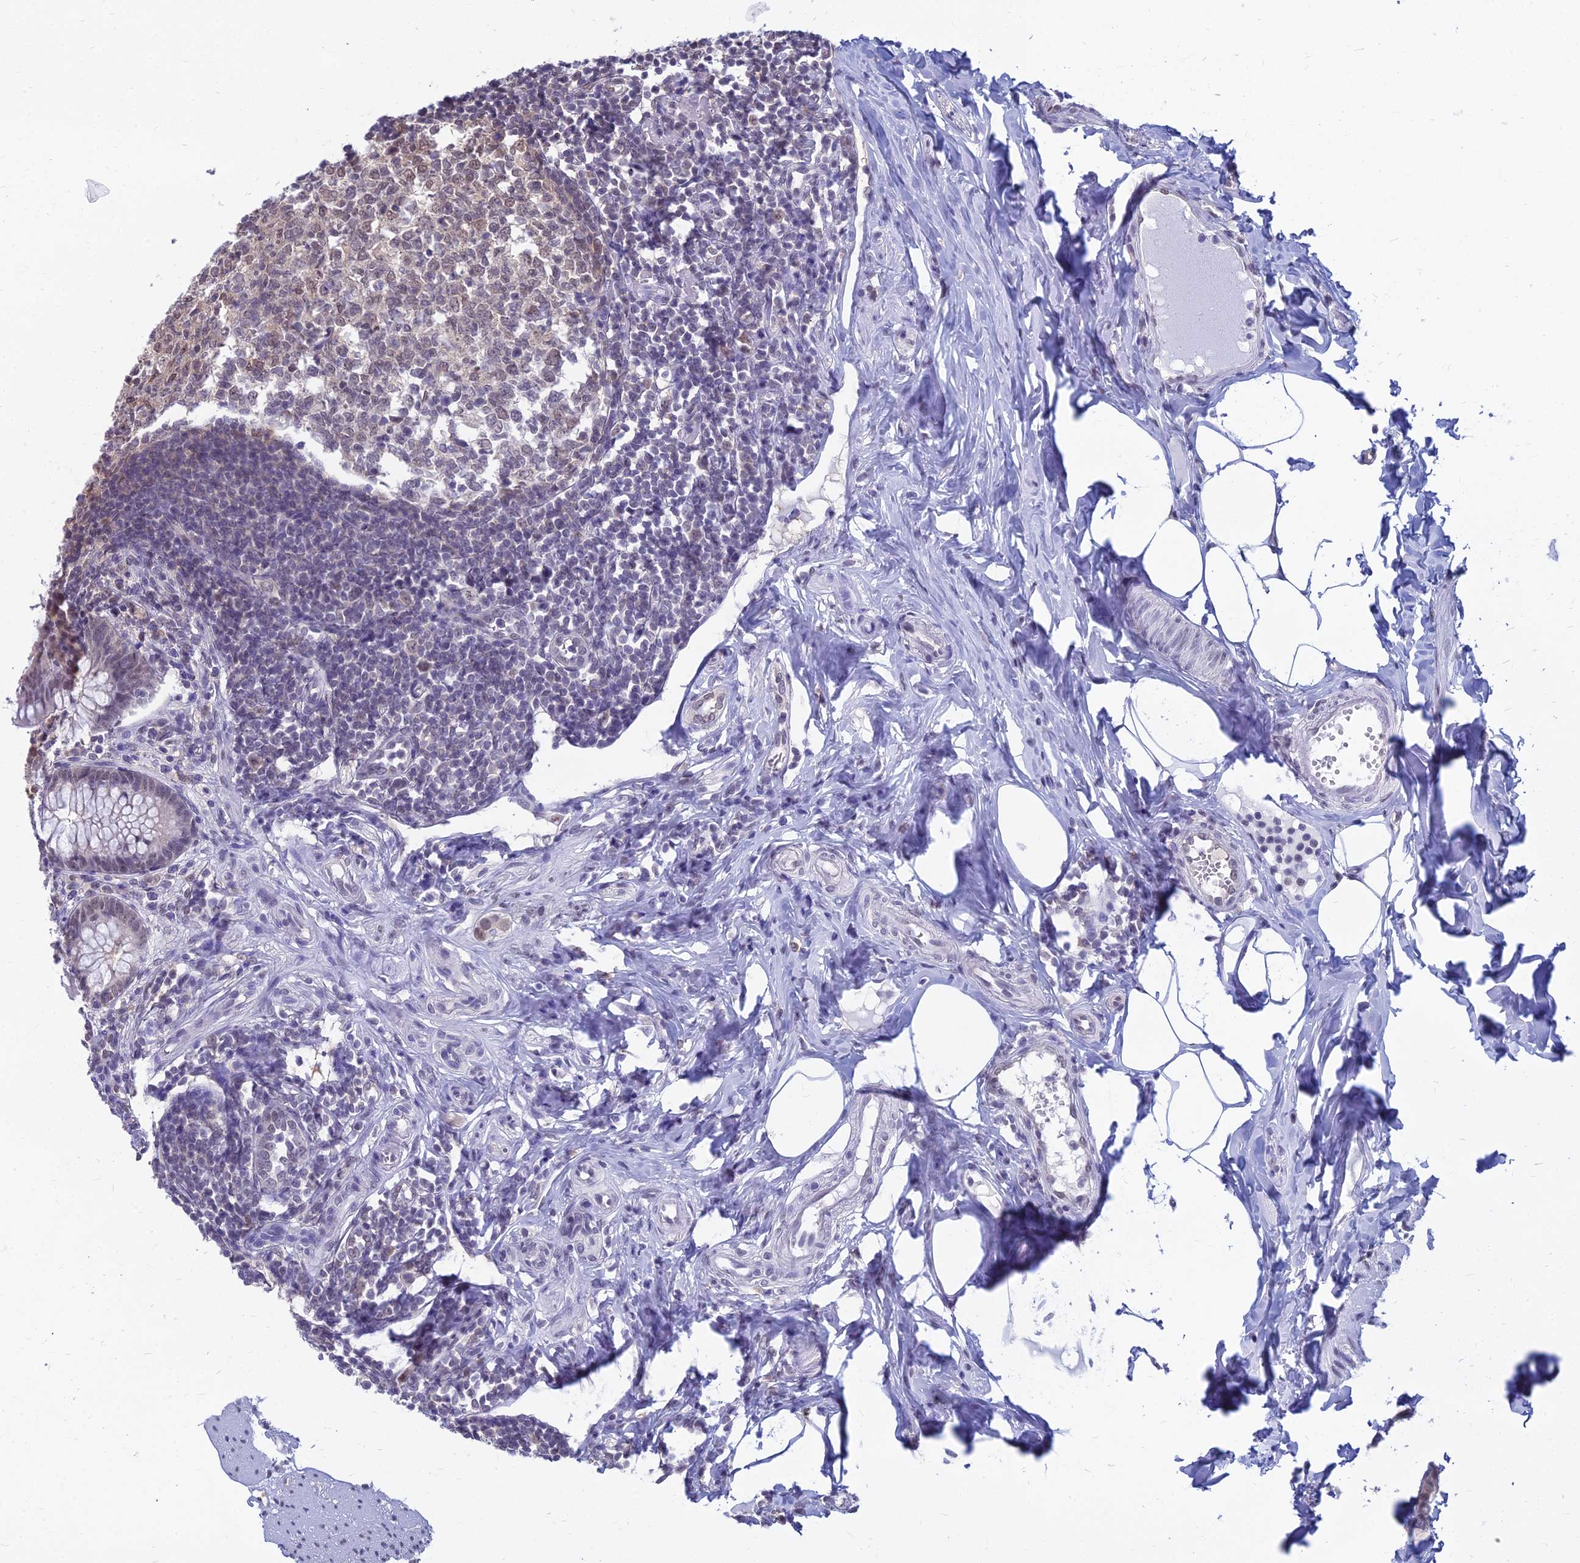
{"staining": {"intensity": "weak", "quantity": "<25%", "location": "nuclear"}, "tissue": "appendix", "cell_type": "Glandular cells", "image_type": "normal", "snomed": [{"axis": "morphology", "description": "Normal tissue, NOS"}, {"axis": "topography", "description": "Appendix"}], "caption": "Immunohistochemical staining of normal human appendix demonstrates no significant staining in glandular cells.", "gene": "SRSF7", "patient": {"sex": "female", "age": 33}}